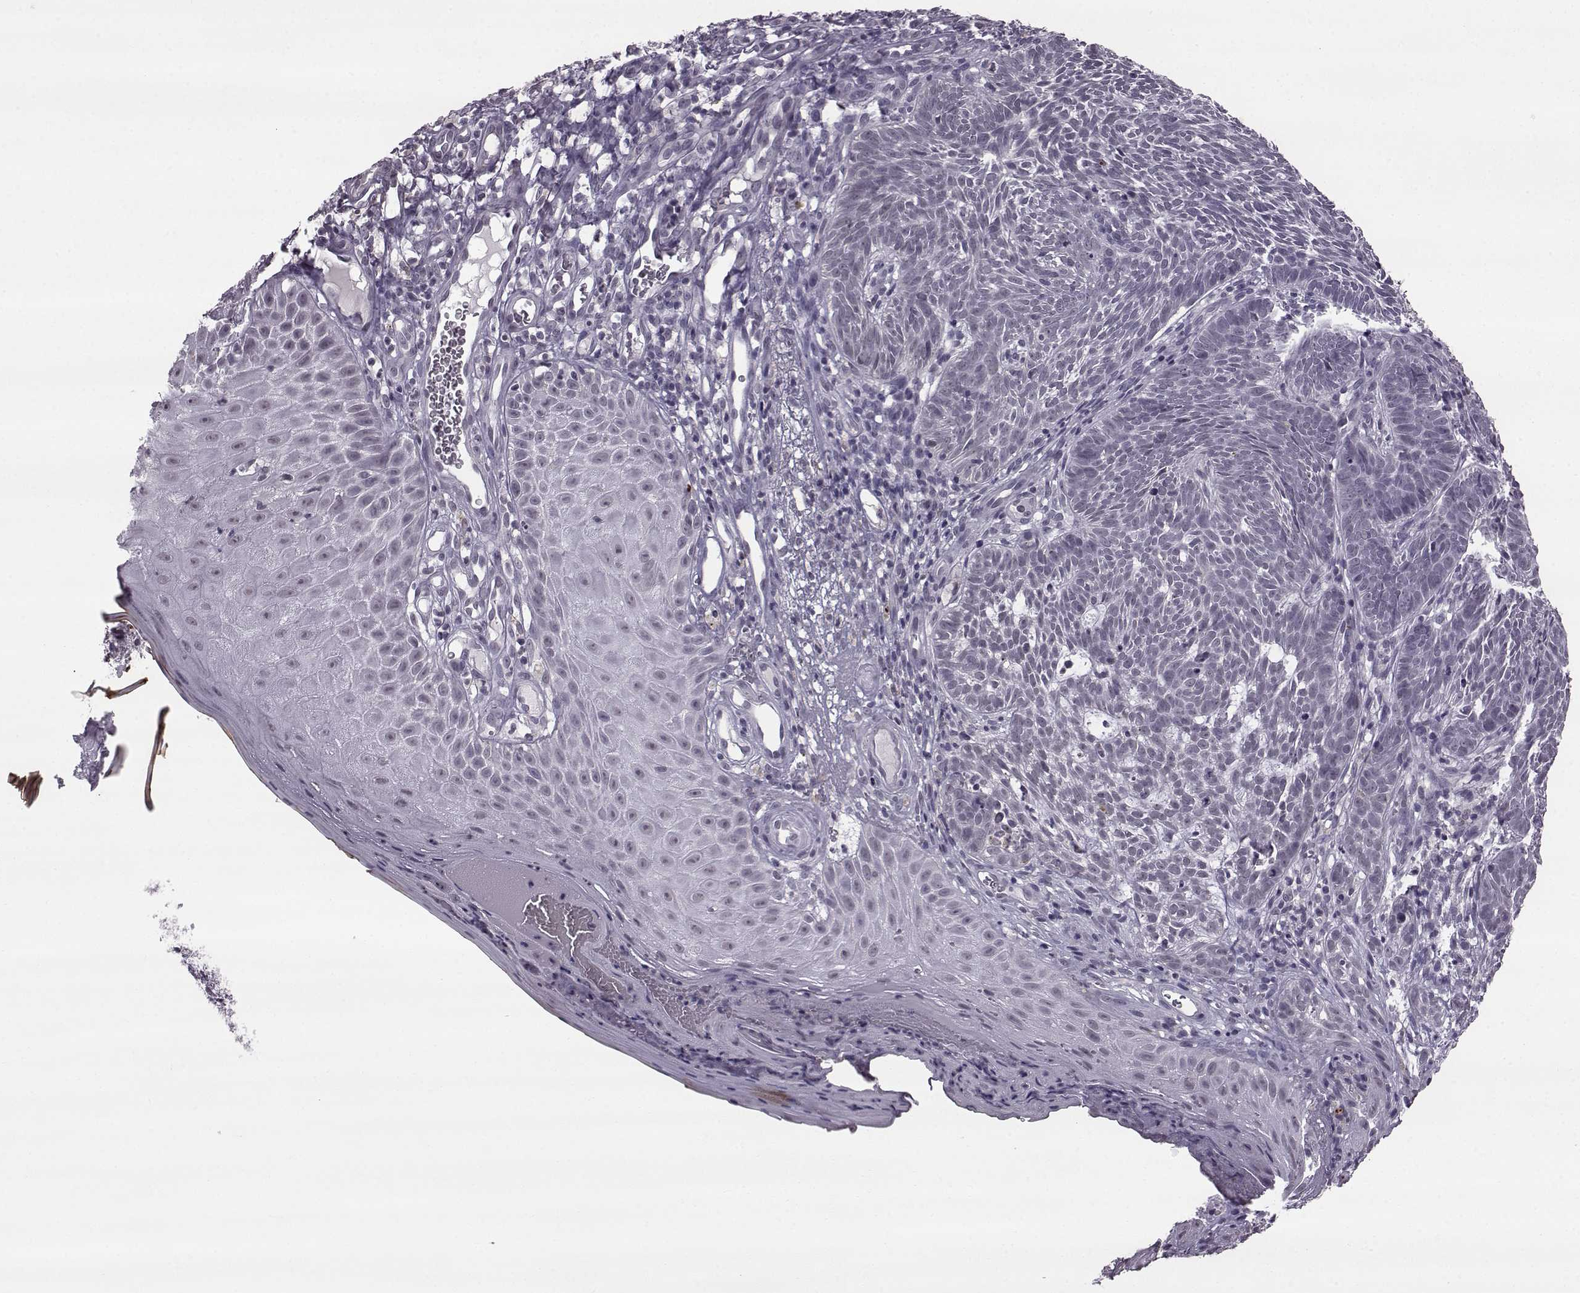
{"staining": {"intensity": "negative", "quantity": "none", "location": "none"}, "tissue": "skin cancer", "cell_type": "Tumor cells", "image_type": "cancer", "snomed": [{"axis": "morphology", "description": "Basal cell carcinoma"}, {"axis": "topography", "description": "Skin"}], "caption": "This is an immunohistochemistry (IHC) micrograph of human basal cell carcinoma (skin). There is no staining in tumor cells.", "gene": "SLC28A2", "patient": {"sex": "male", "age": 59}}